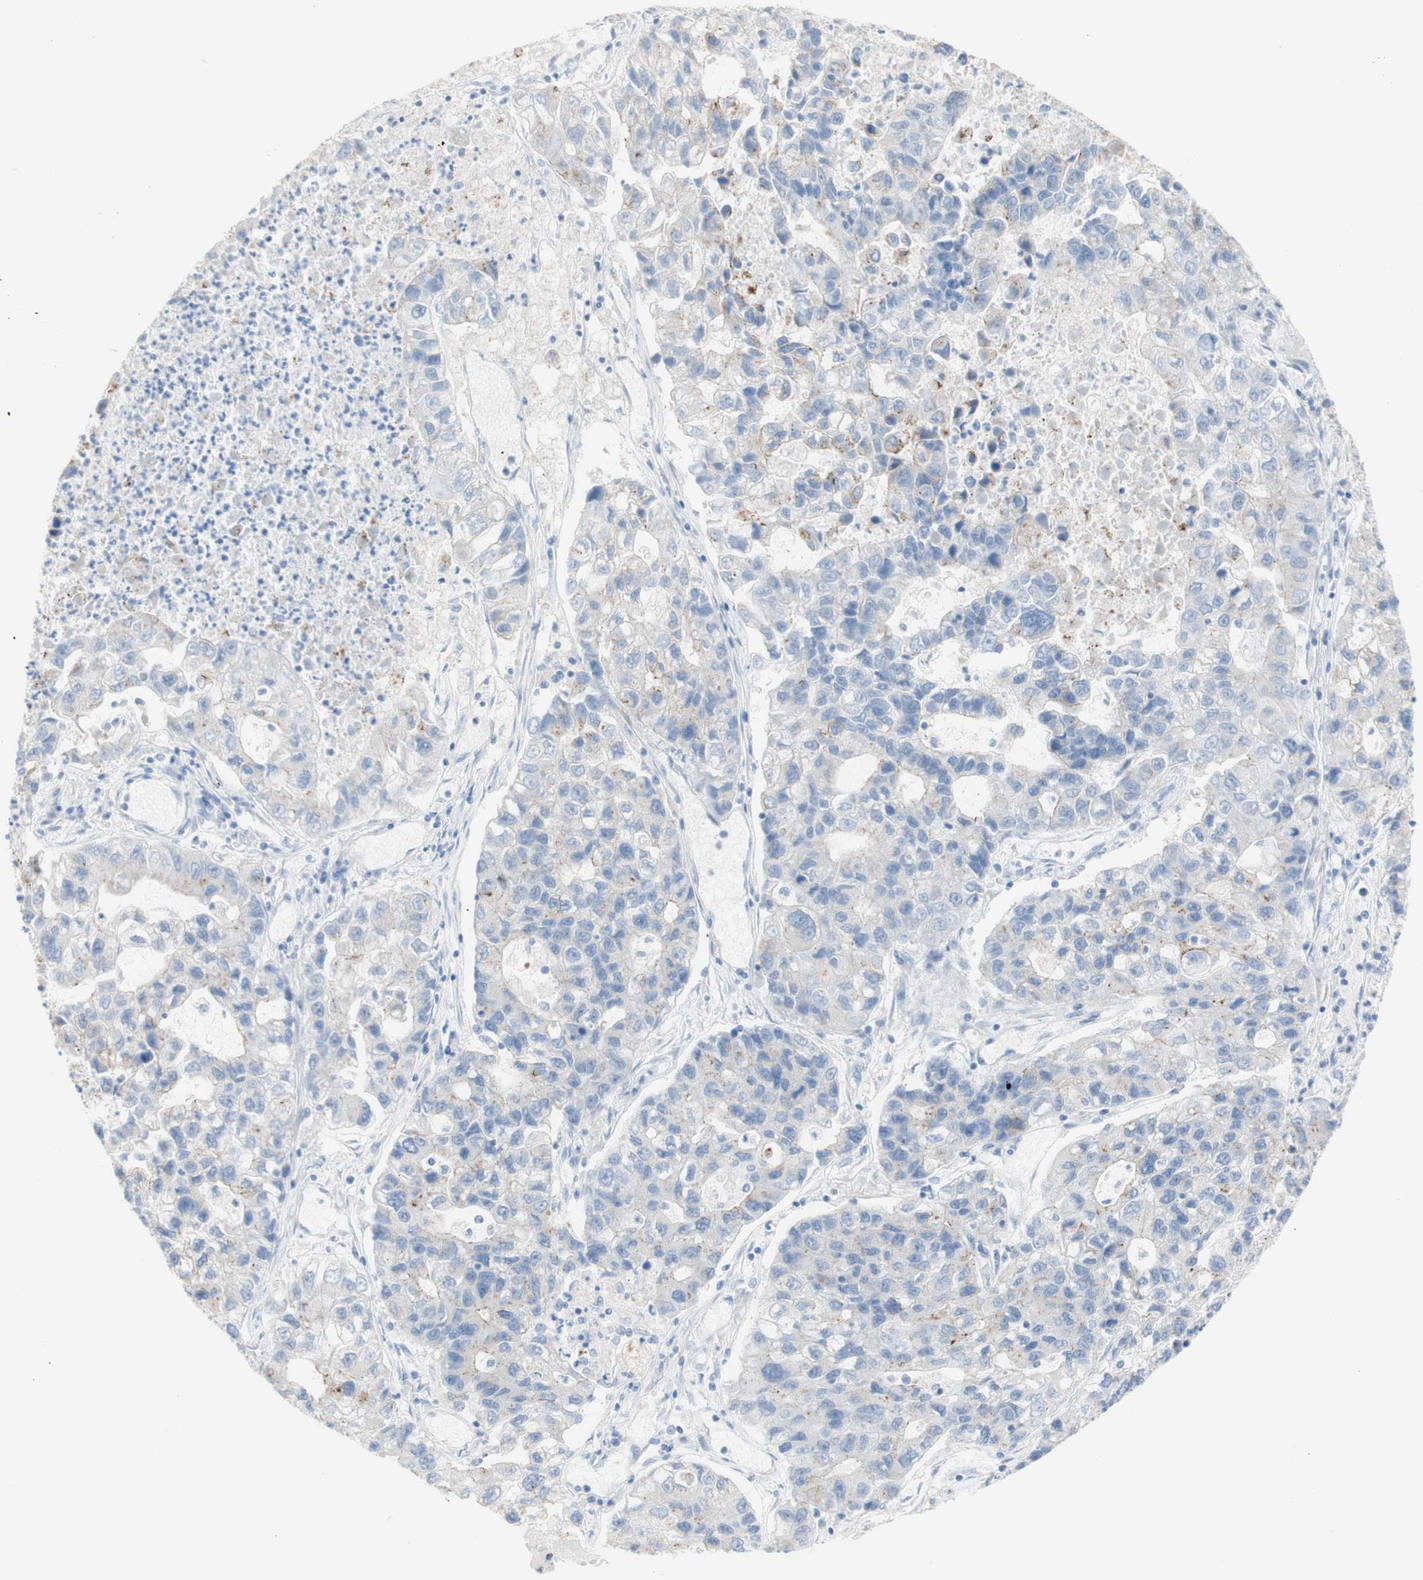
{"staining": {"intensity": "weak", "quantity": "<25%", "location": "cytoplasmic/membranous"}, "tissue": "lung cancer", "cell_type": "Tumor cells", "image_type": "cancer", "snomed": [{"axis": "morphology", "description": "Adenocarcinoma, NOS"}, {"axis": "topography", "description": "Lung"}], "caption": "Protein analysis of lung adenocarcinoma shows no significant positivity in tumor cells. The staining is performed using DAB brown chromogen with nuclei counter-stained in using hematoxylin.", "gene": "DSC2", "patient": {"sex": "female", "age": 51}}